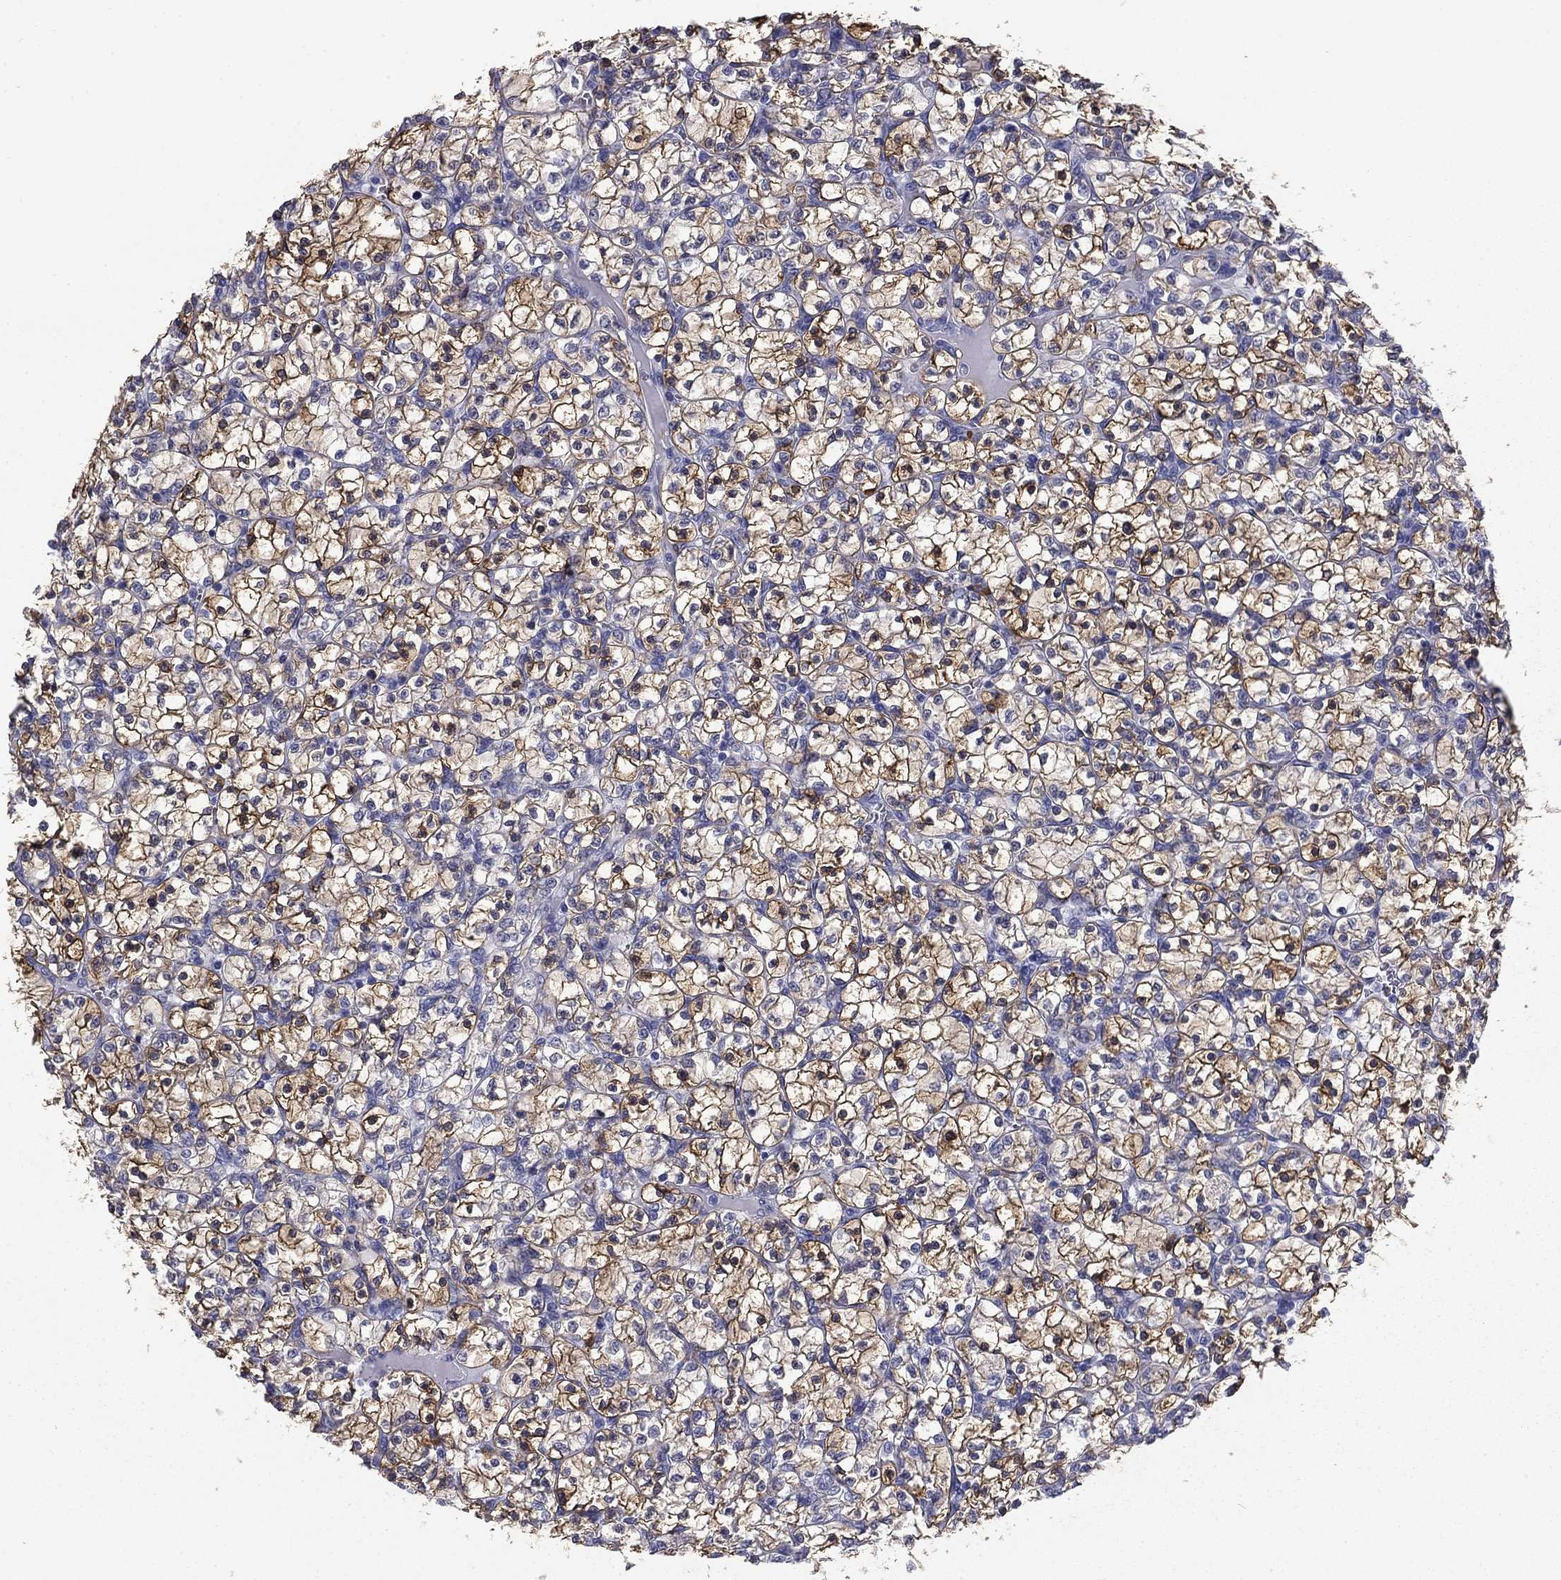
{"staining": {"intensity": "strong", "quantity": ">75%", "location": "cytoplasmic/membranous"}, "tissue": "renal cancer", "cell_type": "Tumor cells", "image_type": "cancer", "snomed": [{"axis": "morphology", "description": "Adenocarcinoma, NOS"}, {"axis": "topography", "description": "Kidney"}], "caption": "High-power microscopy captured an immunohistochemistry image of renal cancer (adenocarcinoma), revealing strong cytoplasmic/membranous staining in approximately >75% of tumor cells.", "gene": "BCL2L14", "patient": {"sex": "female", "age": 89}}